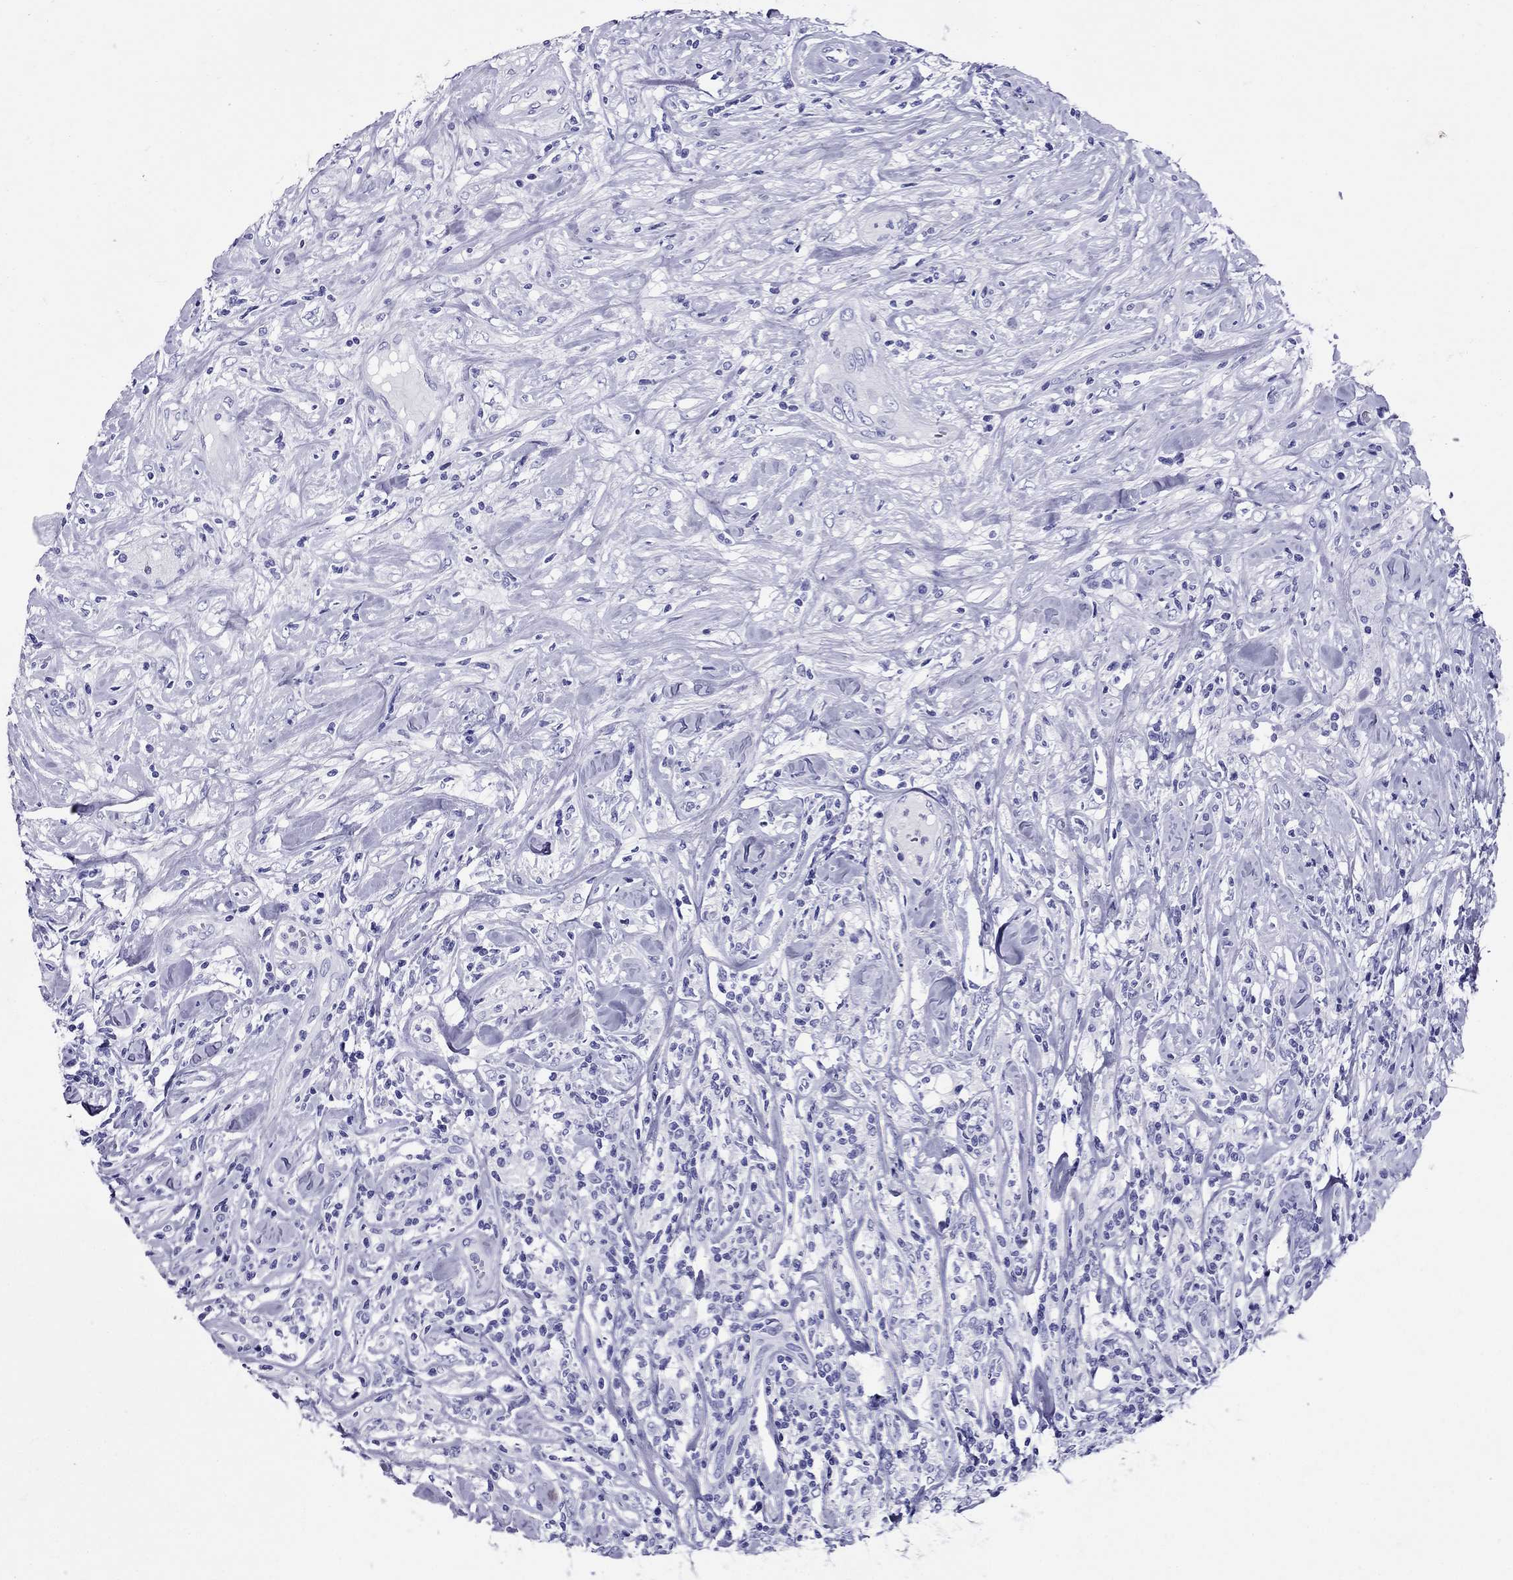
{"staining": {"intensity": "negative", "quantity": "none", "location": "none"}, "tissue": "lymphoma", "cell_type": "Tumor cells", "image_type": "cancer", "snomed": [{"axis": "morphology", "description": "Malignant lymphoma, non-Hodgkin's type, High grade"}, {"axis": "topography", "description": "Lymph node"}], "caption": "This is an immunohistochemistry (IHC) photomicrograph of lymphoma. There is no staining in tumor cells.", "gene": "AVPR1B", "patient": {"sex": "female", "age": 84}}